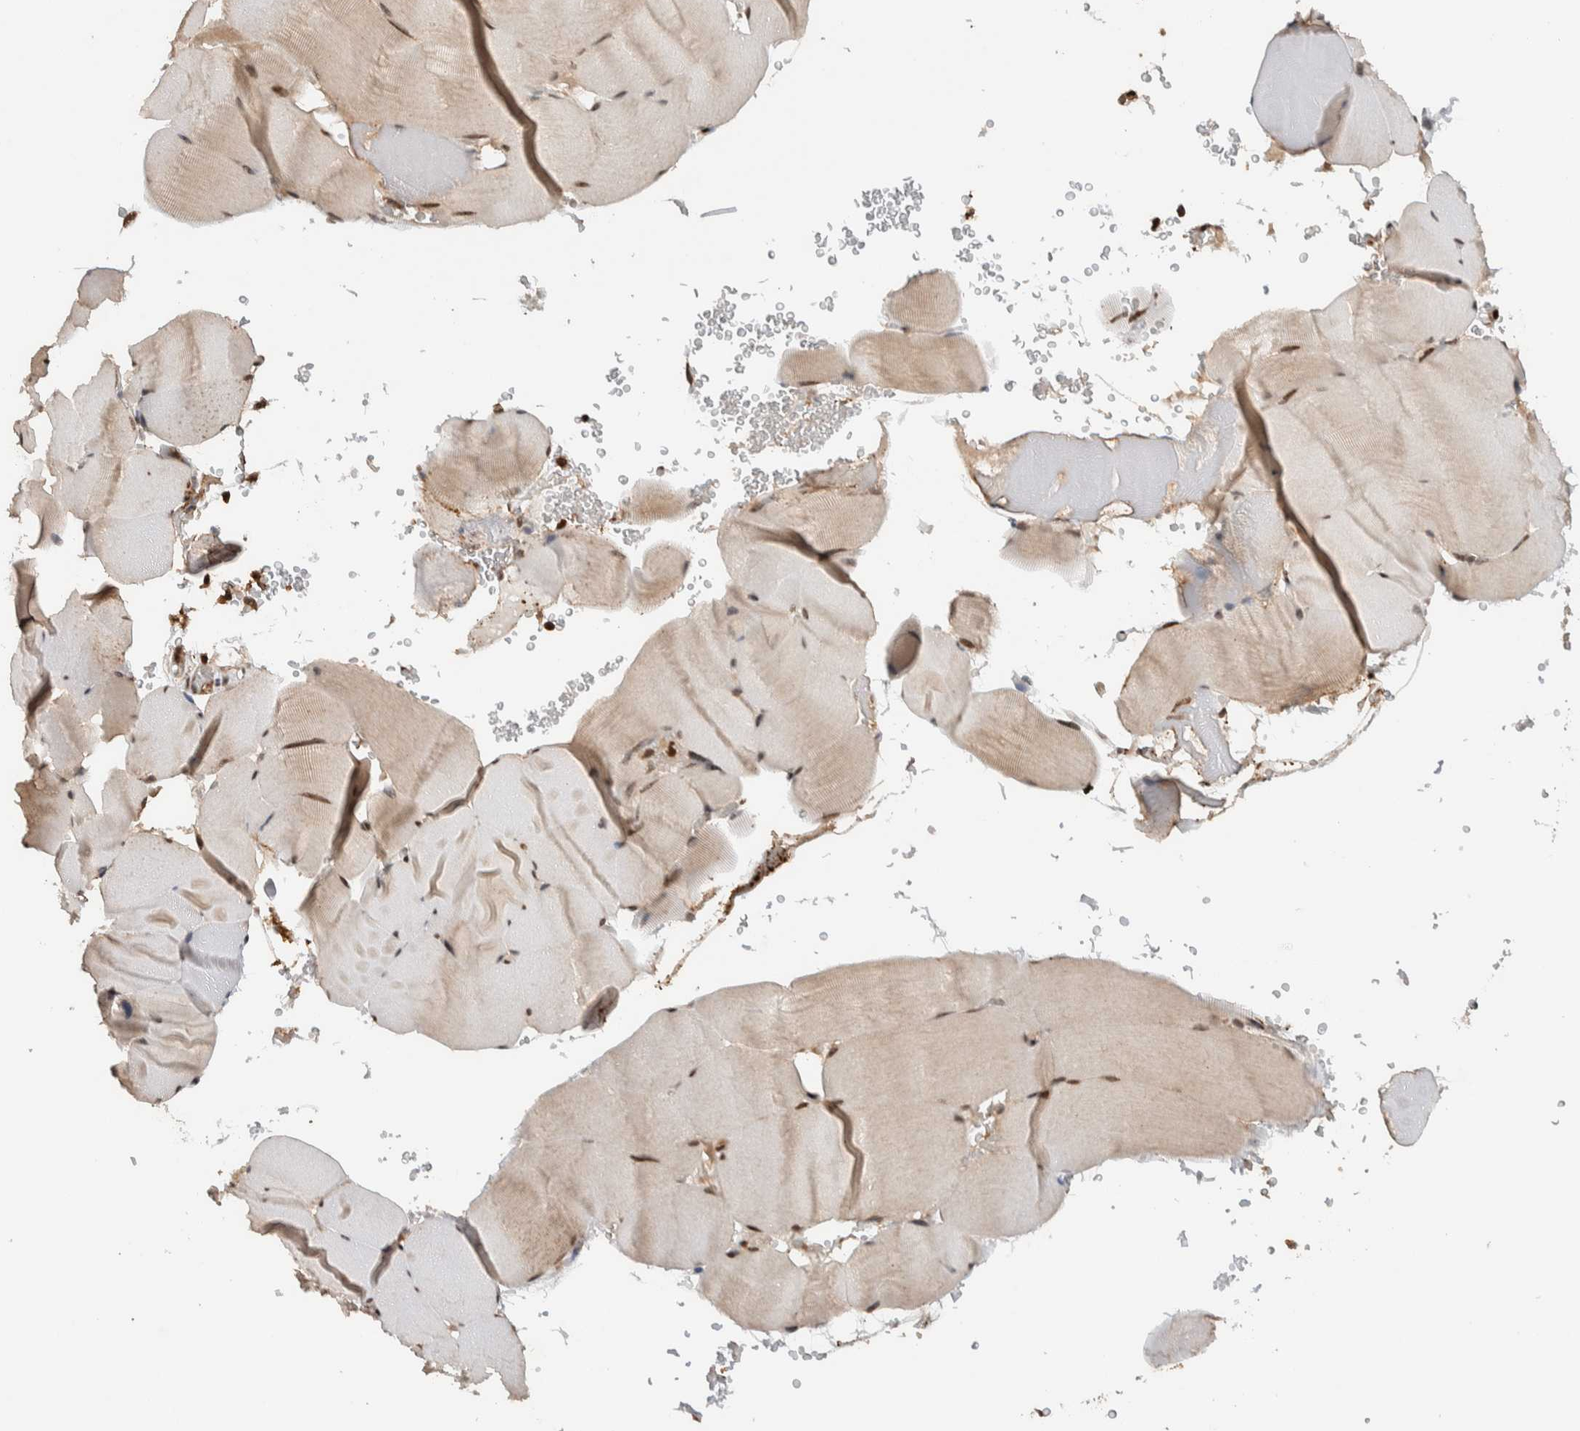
{"staining": {"intensity": "moderate", "quantity": "25%-75%", "location": "nuclear"}, "tissue": "skeletal muscle", "cell_type": "Myocytes", "image_type": "normal", "snomed": [{"axis": "morphology", "description": "Normal tissue, NOS"}, {"axis": "topography", "description": "Skeletal muscle"}], "caption": "A histopathology image of human skeletal muscle stained for a protein reveals moderate nuclear brown staining in myocytes.", "gene": "ZNF521", "patient": {"sex": "male", "age": 62}}